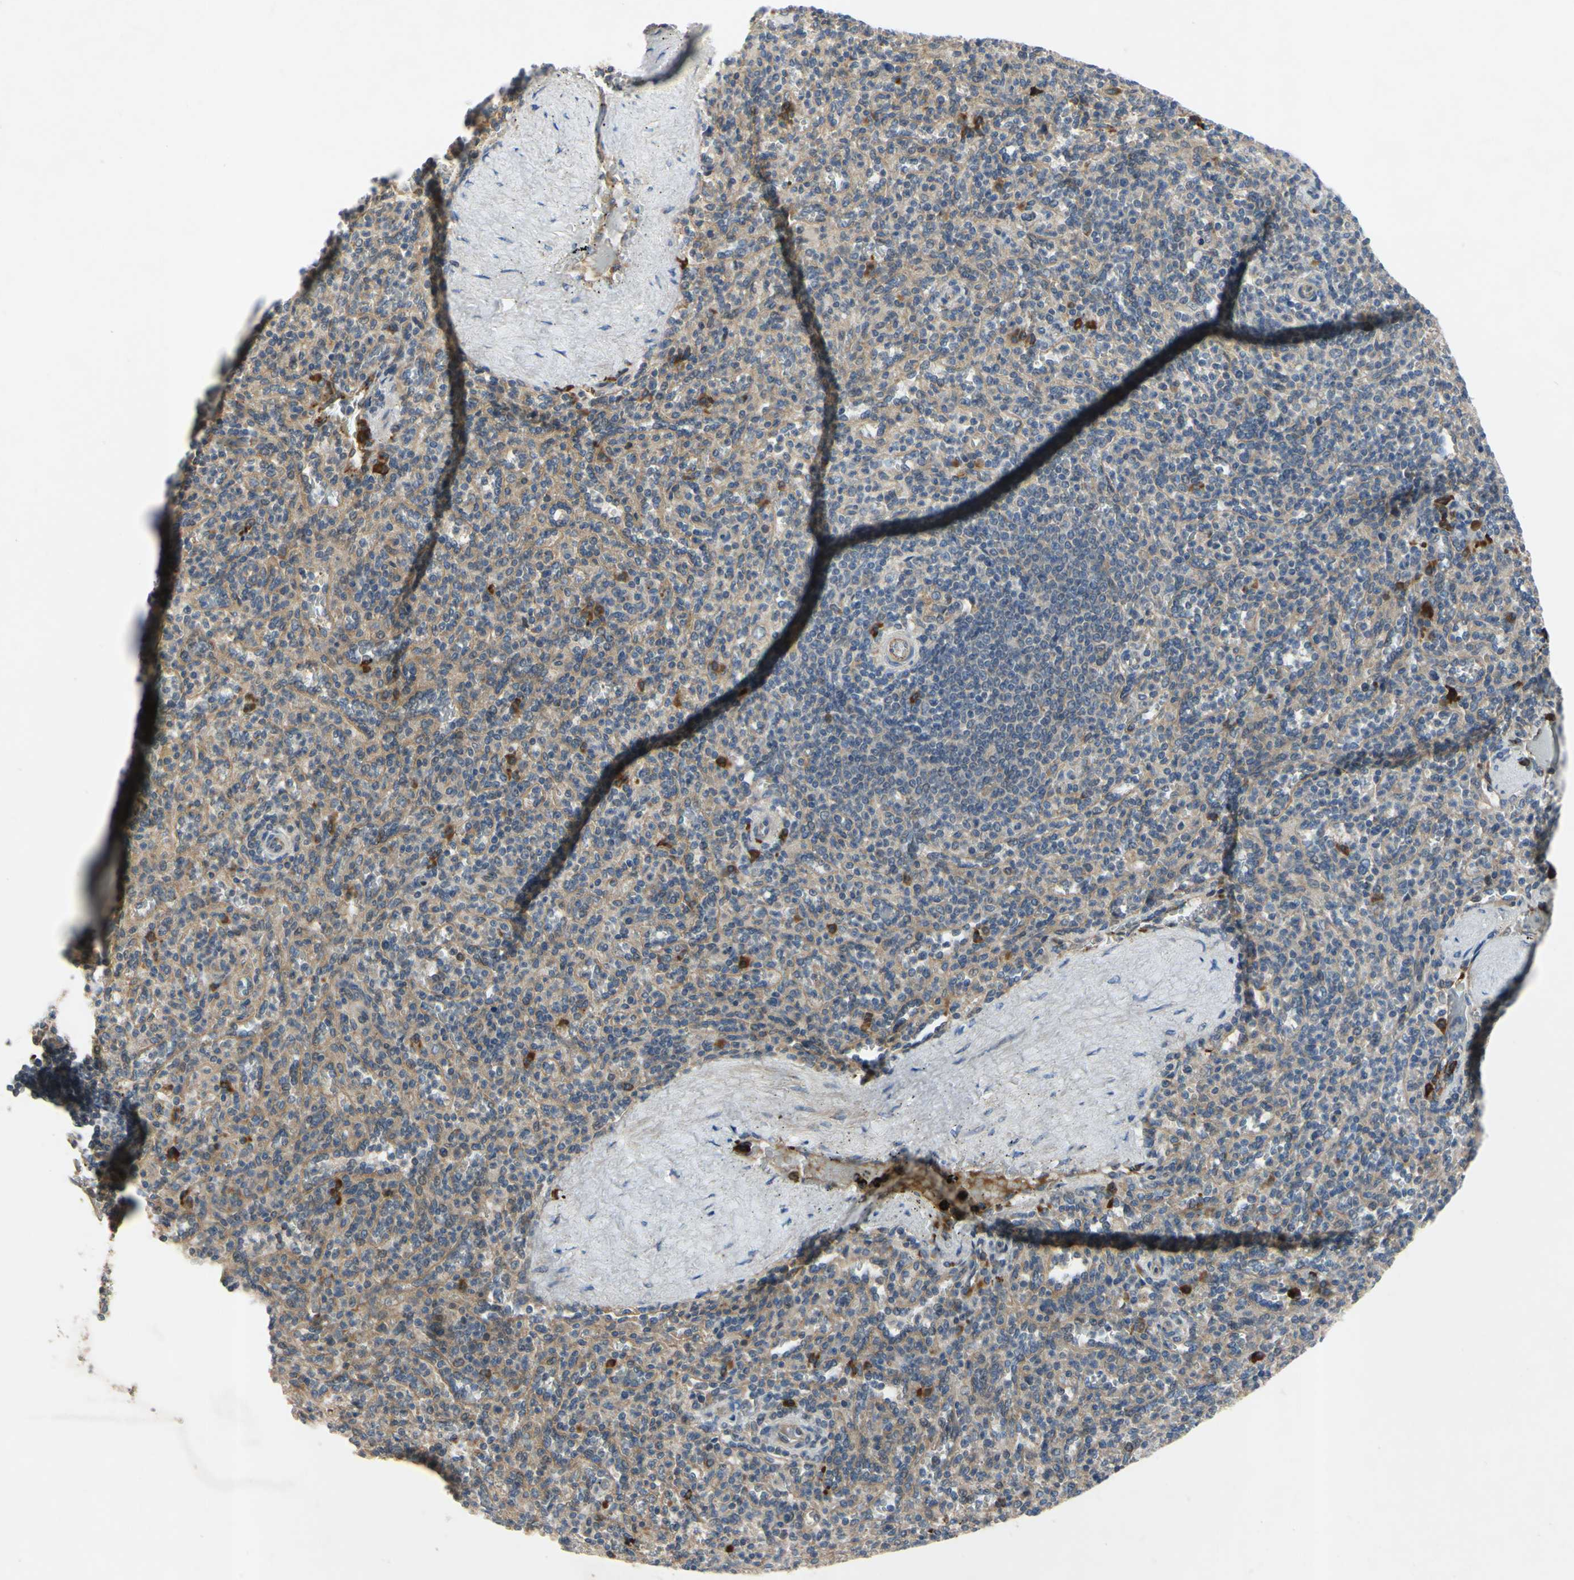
{"staining": {"intensity": "strong", "quantity": "<25%", "location": "cytoplasmic/membranous"}, "tissue": "spleen", "cell_type": "Cells in red pulp", "image_type": "normal", "snomed": [{"axis": "morphology", "description": "Normal tissue, NOS"}, {"axis": "topography", "description": "Spleen"}], "caption": "This is an image of immunohistochemistry (IHC) staining of unremarkable spleen, which shows strong positivity in the cytoplasmic/membranous of cells in red pulp.", "gene": "XIAP", "patient": {"sex": "male", "age": 36}}